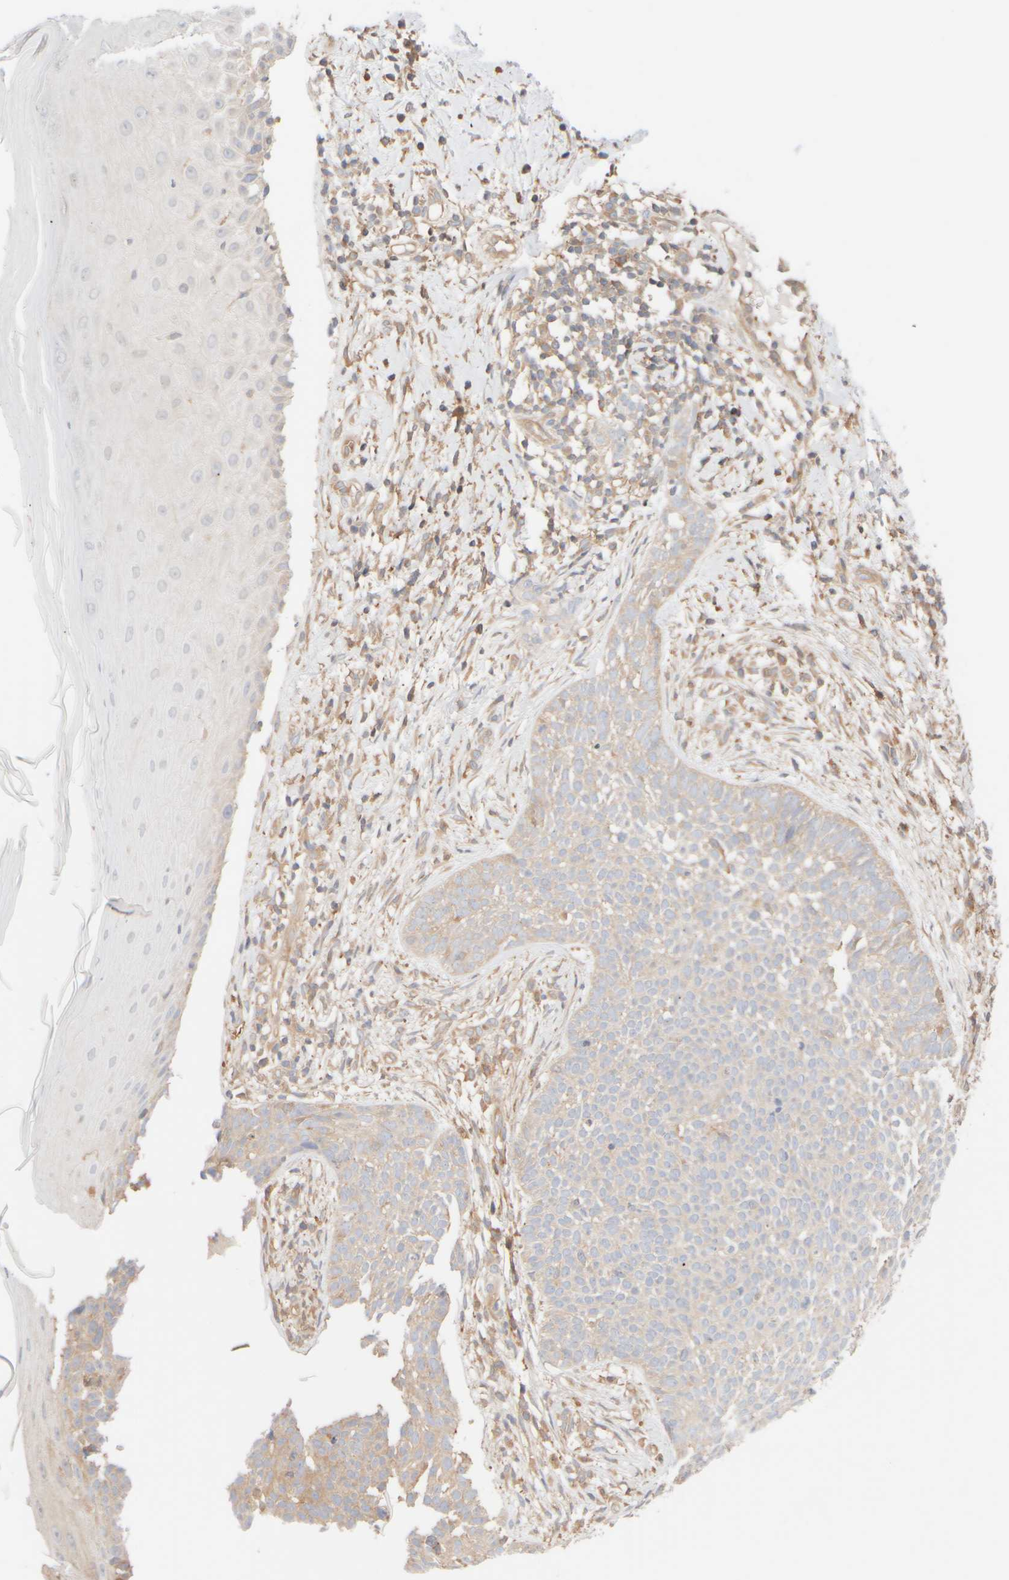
{"staining": {"intensity": "weak", "quantity": "<25%", "location": "cytoplasmic/membranous"}, "tissue": "skin cancer", "cell_type": "Tumor cells", "image_type": "cancer", "snomed": [{"axis": "morphology", "description": "Normal tissue, NOS"}, {"axis": "morphology", "description": "Basal cell carcinoma"}, {"axis": "topography", "description": "Skin"}], "caption": "DAB (3,3'-diaminobenzidine) immunohistochemical staining of skin cancer displays no significant staining in tumor cells. (DAB (3,3'-diaminobenzidine) IHC visualized using brightfield microscopy, high magnification).", "gene": "RABEP1", "patient": {"sex": "male", "age": 67}}